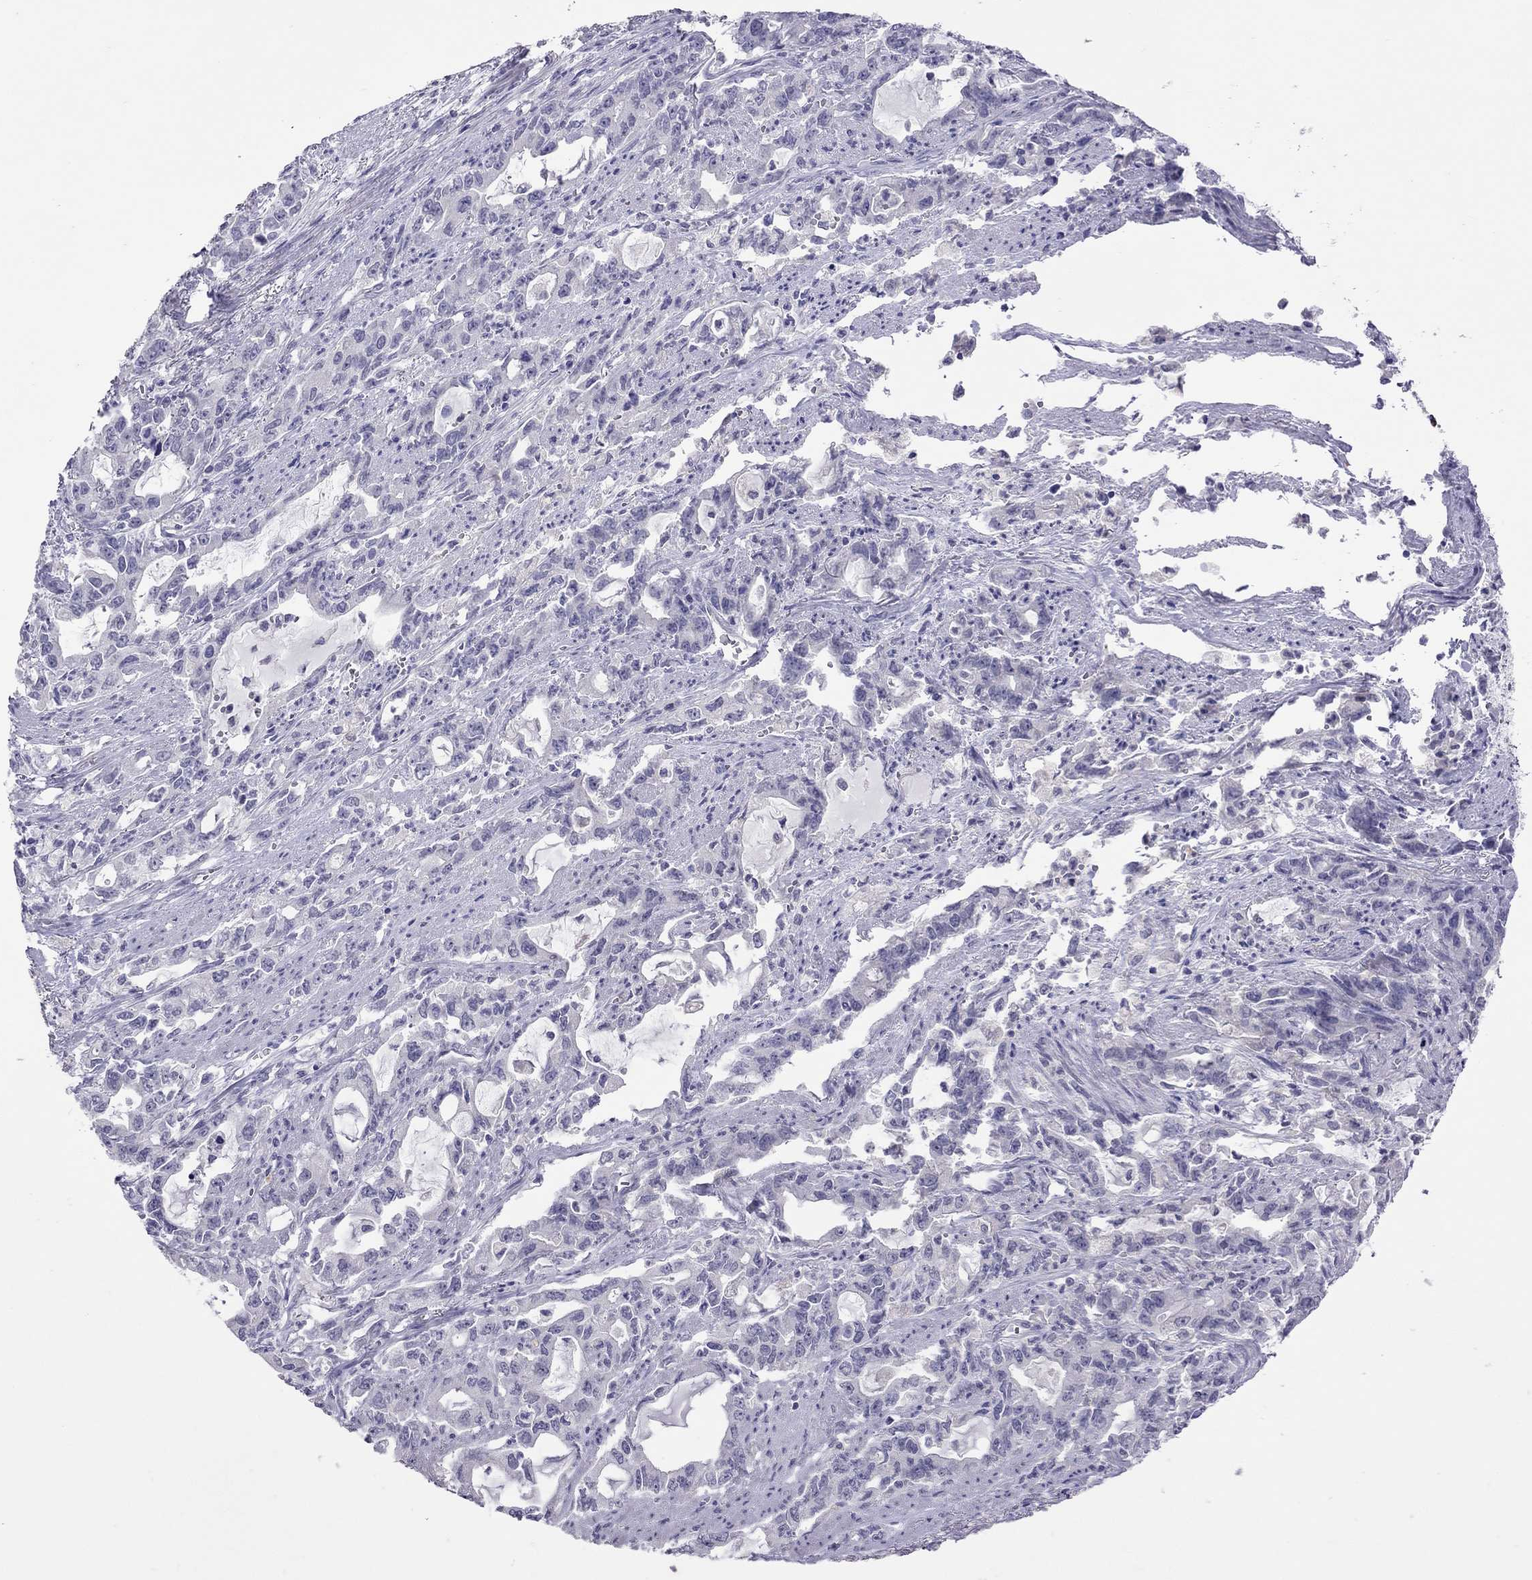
{"staining": {"intensity": "negative", "quantity": "none", "location": "none"}, "tissue": "stomach cancer", "cell_type": "Tumor cells", "image_type": "cancer", "snomed": [{"axis": "morphology", "description": "Adenocarcinoma, NOS"}, {"axis": "topography", "description": "Stomach, upper"}], "caption": "There is no significant positivity in tumor cells of stomach adenocarcinoma. (DAB (3,3'-diaminobenzidine) IHC with hematoxylin counter stain).", "gene": "SLAMF1", "patient": {"sex": "male", "age": 85}}